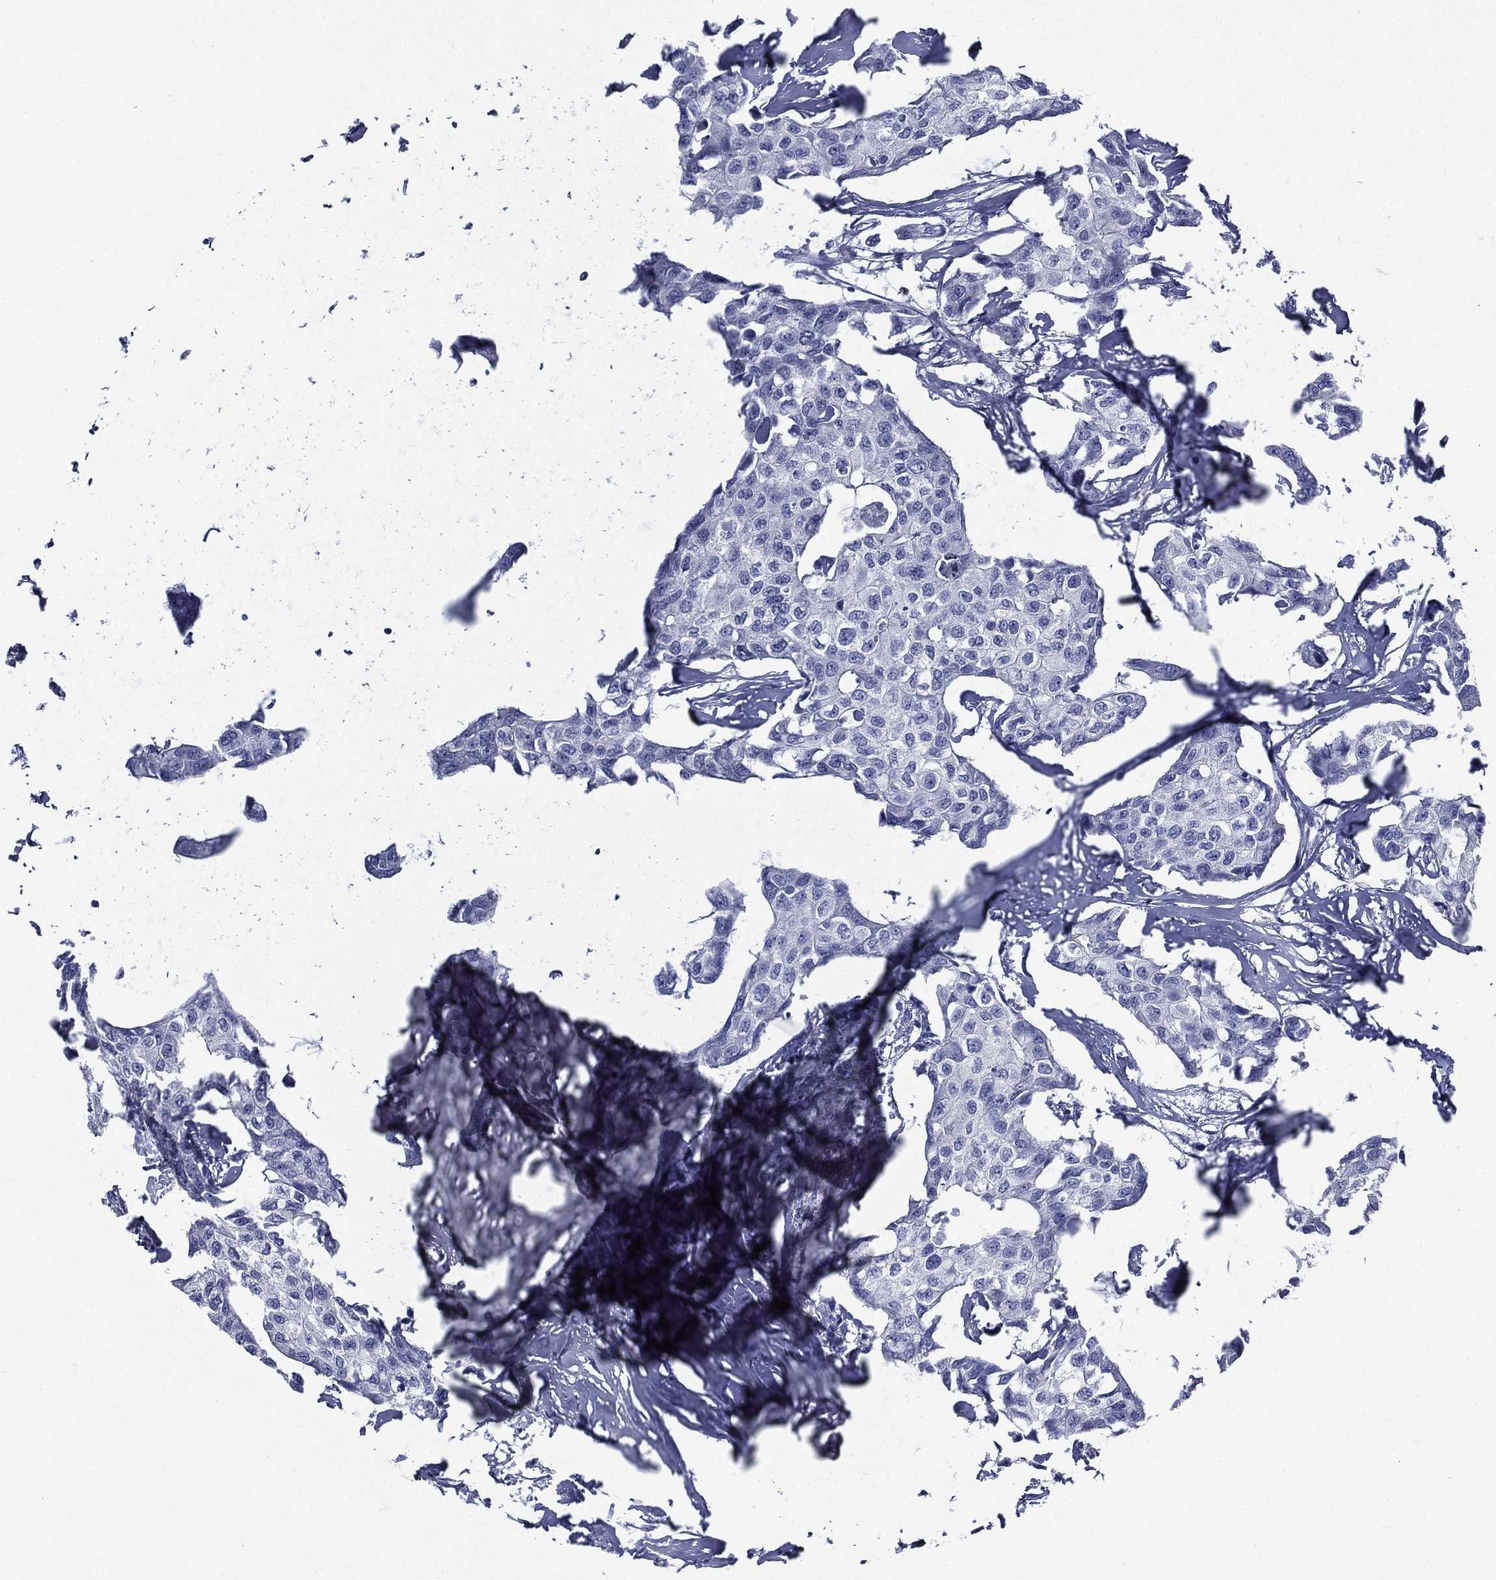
{"staining": {"intensity": "negative", "quantity": "none", "location": "none"}, "tissue": "breast cancer", "cell_type": "Tumor cells", "image_type": "cancer", "snomed": [{"axis": "morphology", "description": "Duct carcinoma"}, {"axis": "topography", "description": "Breast"}], "caption": "This is a photomicrograph of immunohistochemistry staining of breast cancer (invasive ductal carcinoma), which shows no expression in tumor cells.", "gene": "DPYS", "patient": {"sex": "female", "age": 80}}